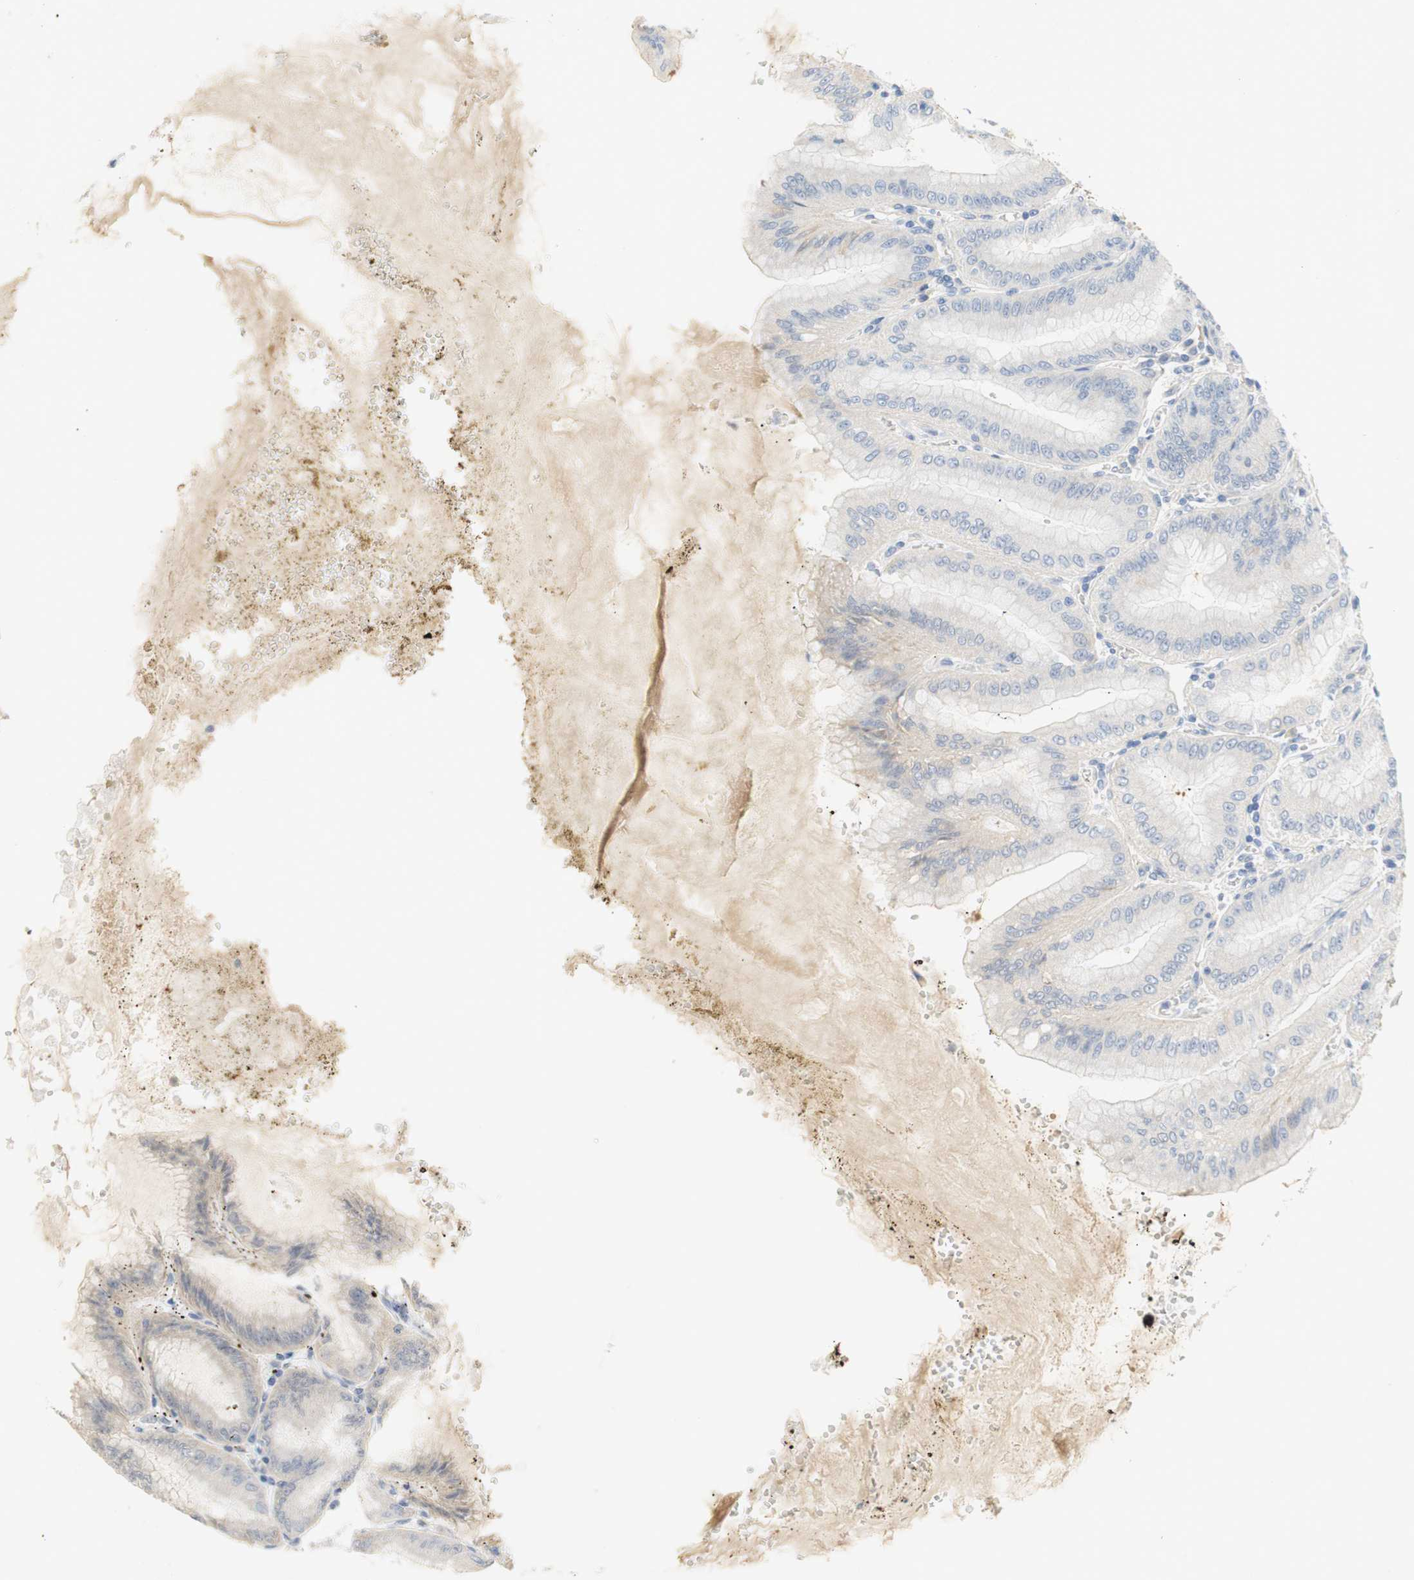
{"staining": {"intensity": "weak", "quantity": "<25%", "location": "cytoplasmic/membranous"}, "tissue": "stomach", "cell_type": "Glandular cells", "image_type": "normal", "snomed": [{"axis": "morphology", "description": "Normal tissue, NOS"}, {"axis": "topography", "description": "Stomach, lower"}], "caption": "IHC micrograph of benign human stomach stained for a protein (brown), which displays no positivity in glandular cells. (Brightfield microscopy of DAB IHC at high magnification).", "gene": "CCM2L", "patient": {"sex": "male", "age": 71}}